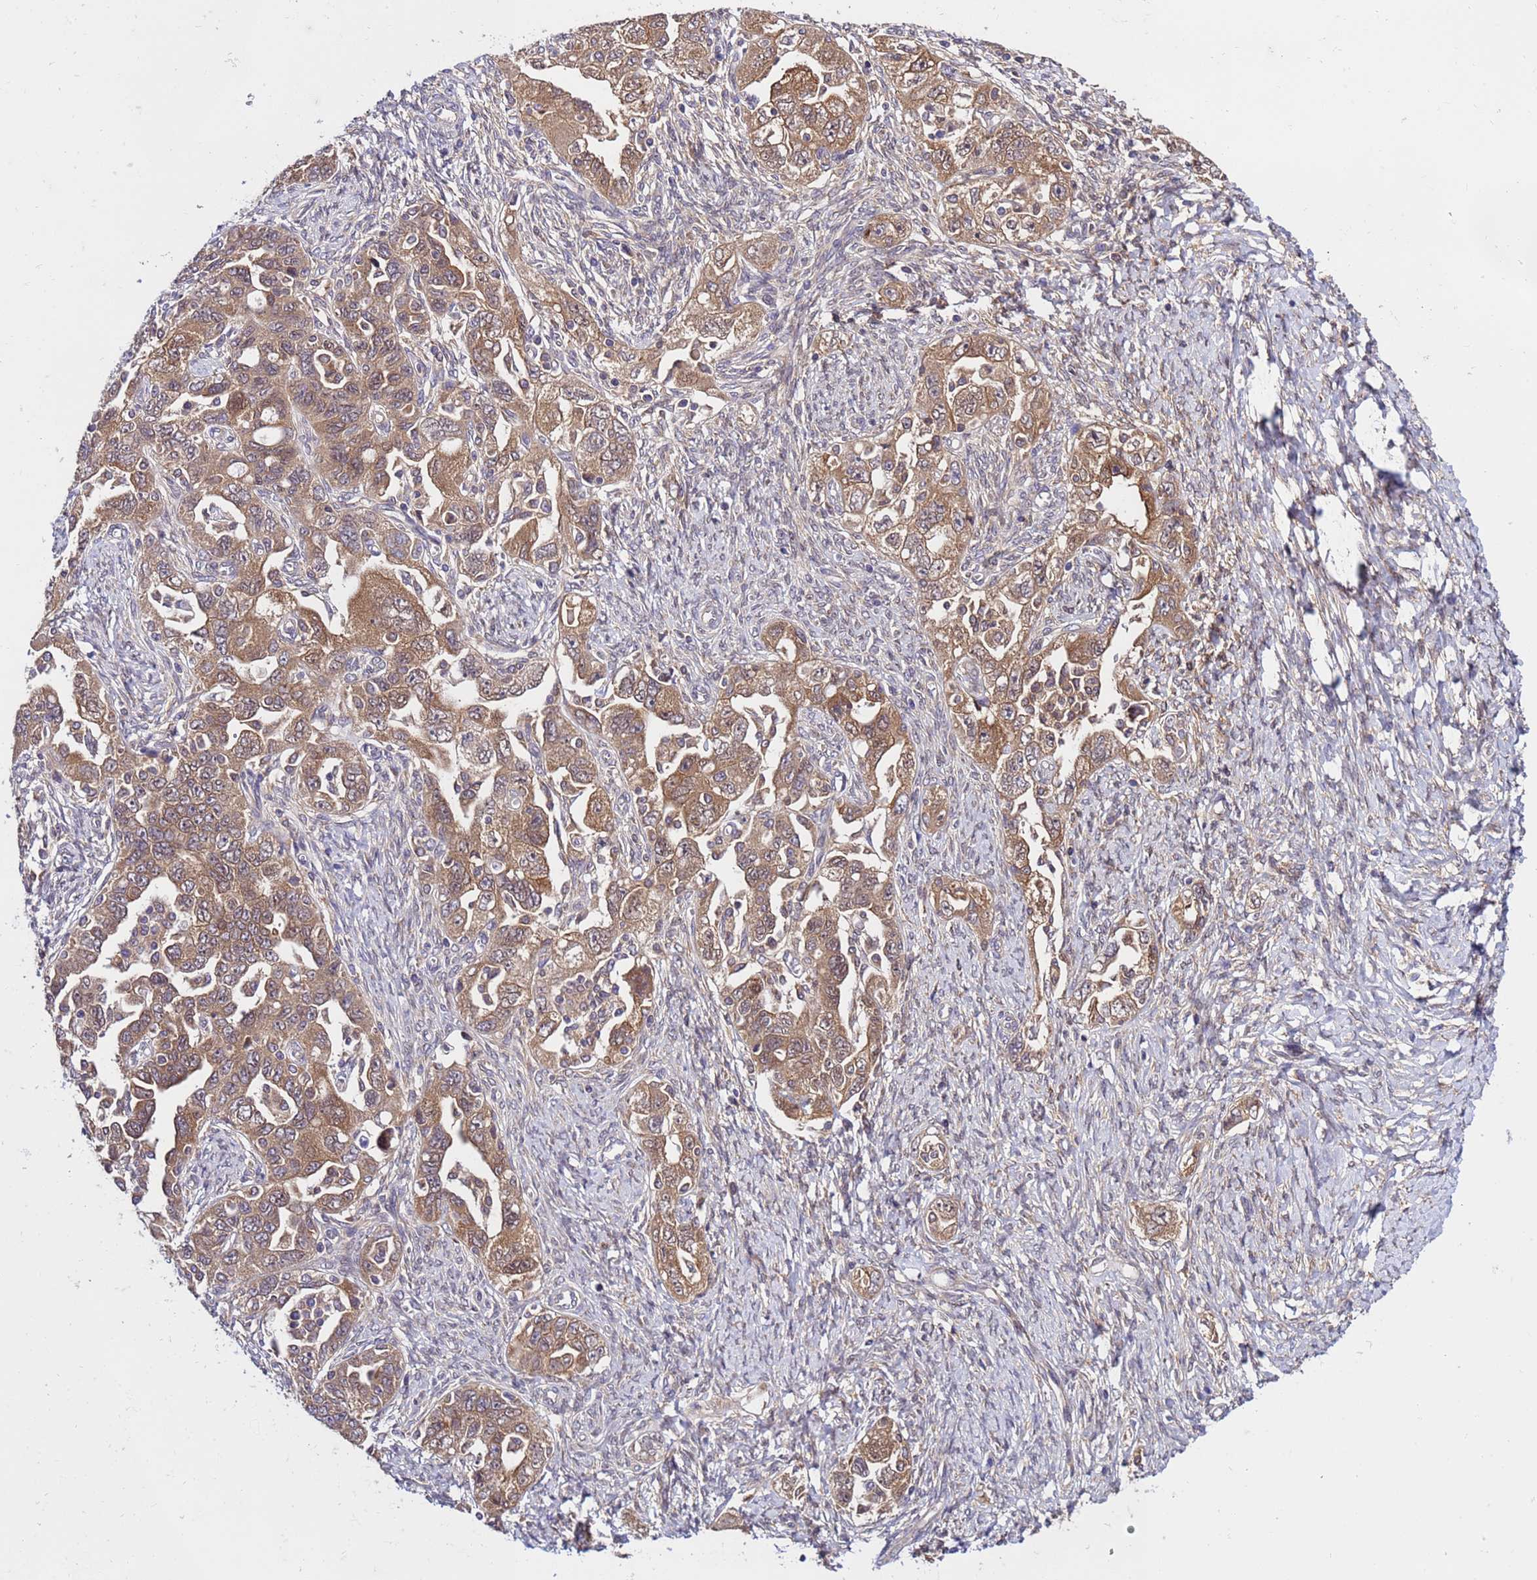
{"staining": {"intensity": "moderate", "quantity": ">75%", "location": "cytoplasmic/membranous"}, "tissue": "ovarian cancer", "cell_type": "Tumor cells", "image_type": "cancer", "snomed": [{"axis": "morphology", "description": "Carcinoma, NOS"}, {"axis": "morphology", "description": "Cystadenocarcinoma, serous, NOS"}, {"axis": "topography", "description": "Ovary"}], "caption": "Moderate cytoplasmic/membranous staining is identified in about >75% of tumor cells in ovarian cancer.", "gene": "GET3", "patient": {"sex": "female", "age": 69}}